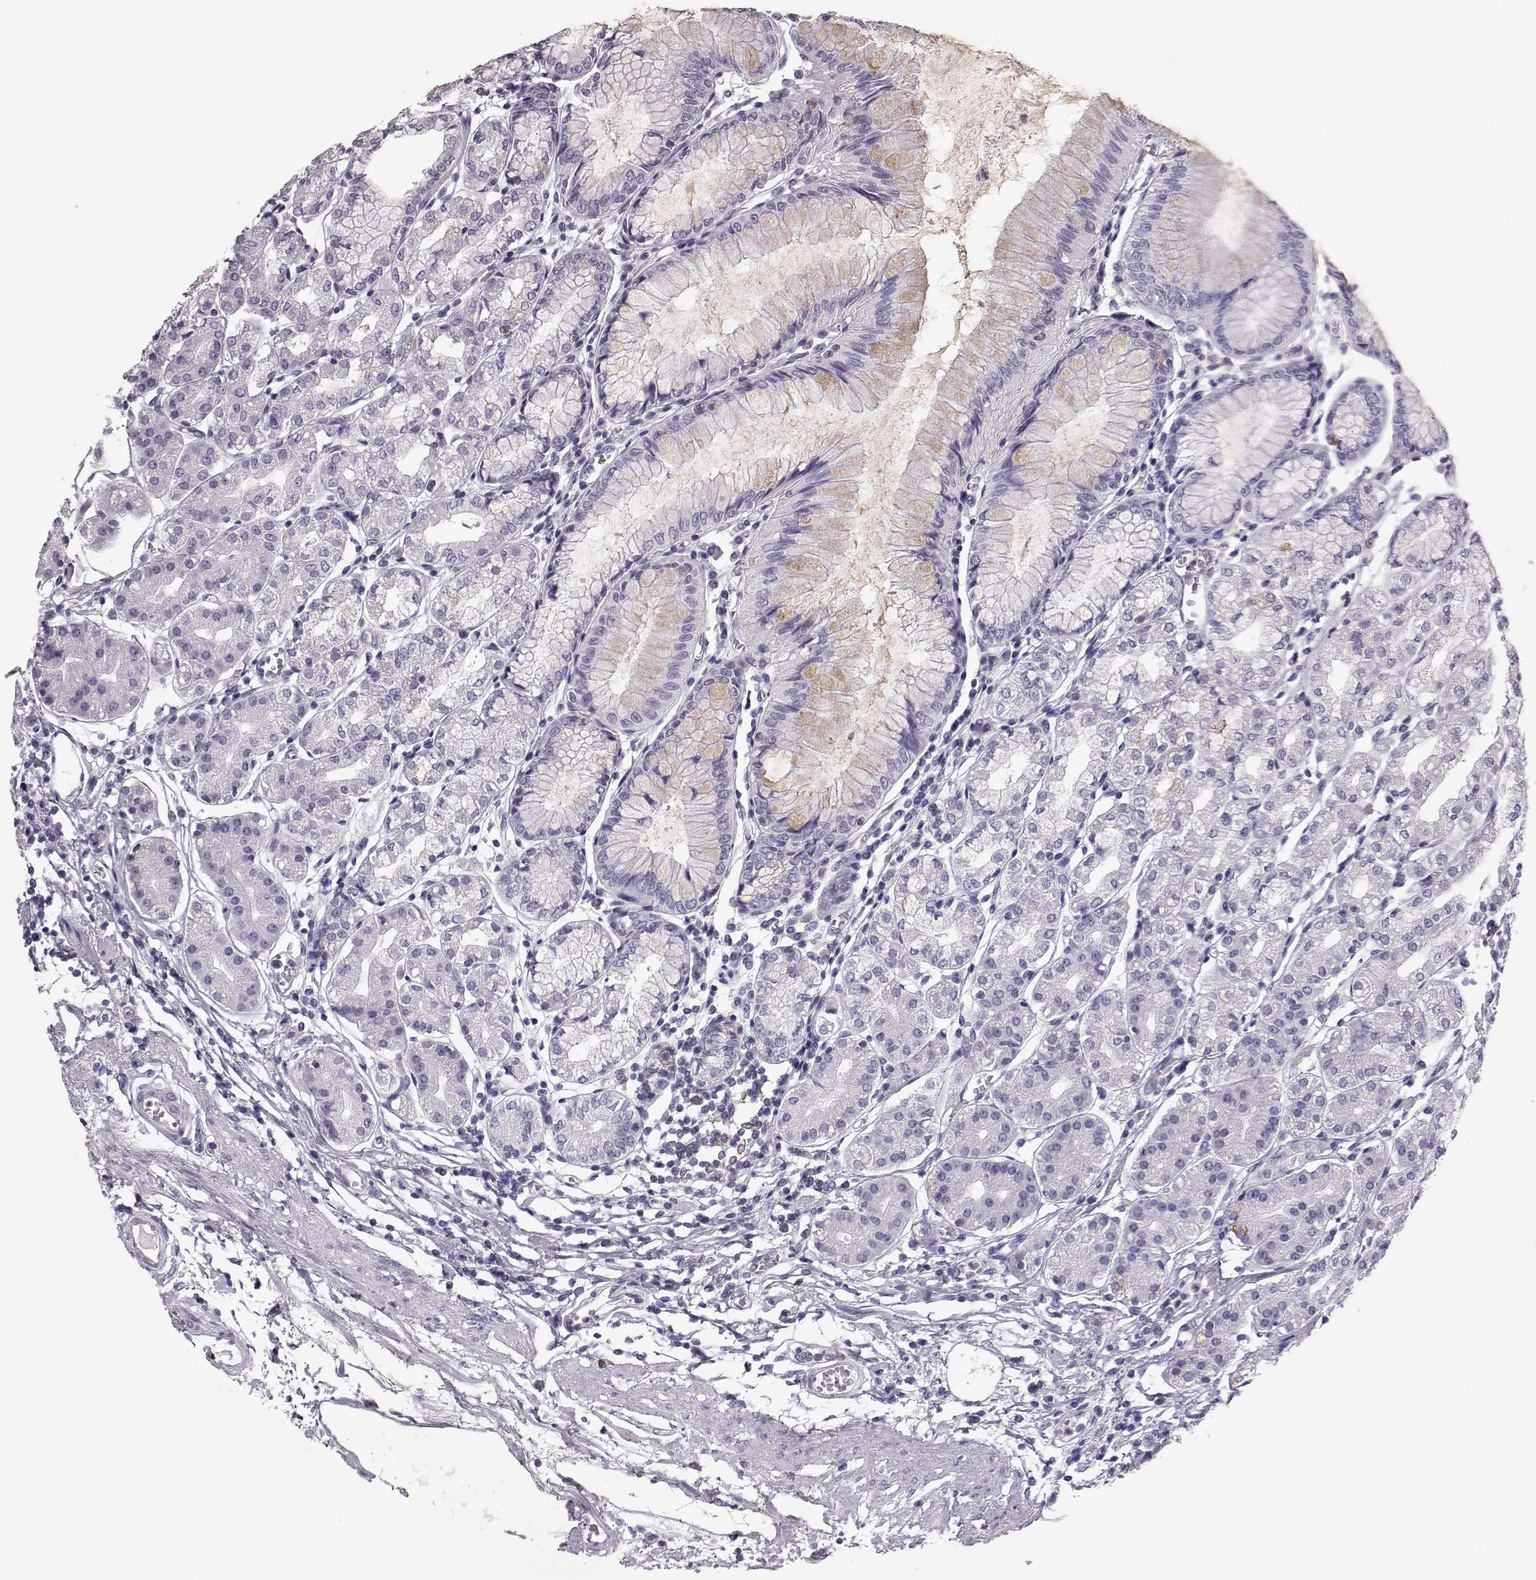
{"staining": {"intensity": "weak", "quantity": "<25%", "location": "cytoplasmic/membranous"}, "tissue": "stomach", "cell_type": "Glandular cells", "image_type": "normal", "snomed": [{"axis": "morphology", "description": "Normal tissue, NOS"}, {"axis": "topography", "description": "Skeletal muscle"}, {"axis": "topography", "description": "Stomach"}], "caption": "A micrograph of stomach stained for a protein reveals no brown staining in glandular cells.", "gene": "ELOVL5", "patient": {"sex": "female", "age": 57}}